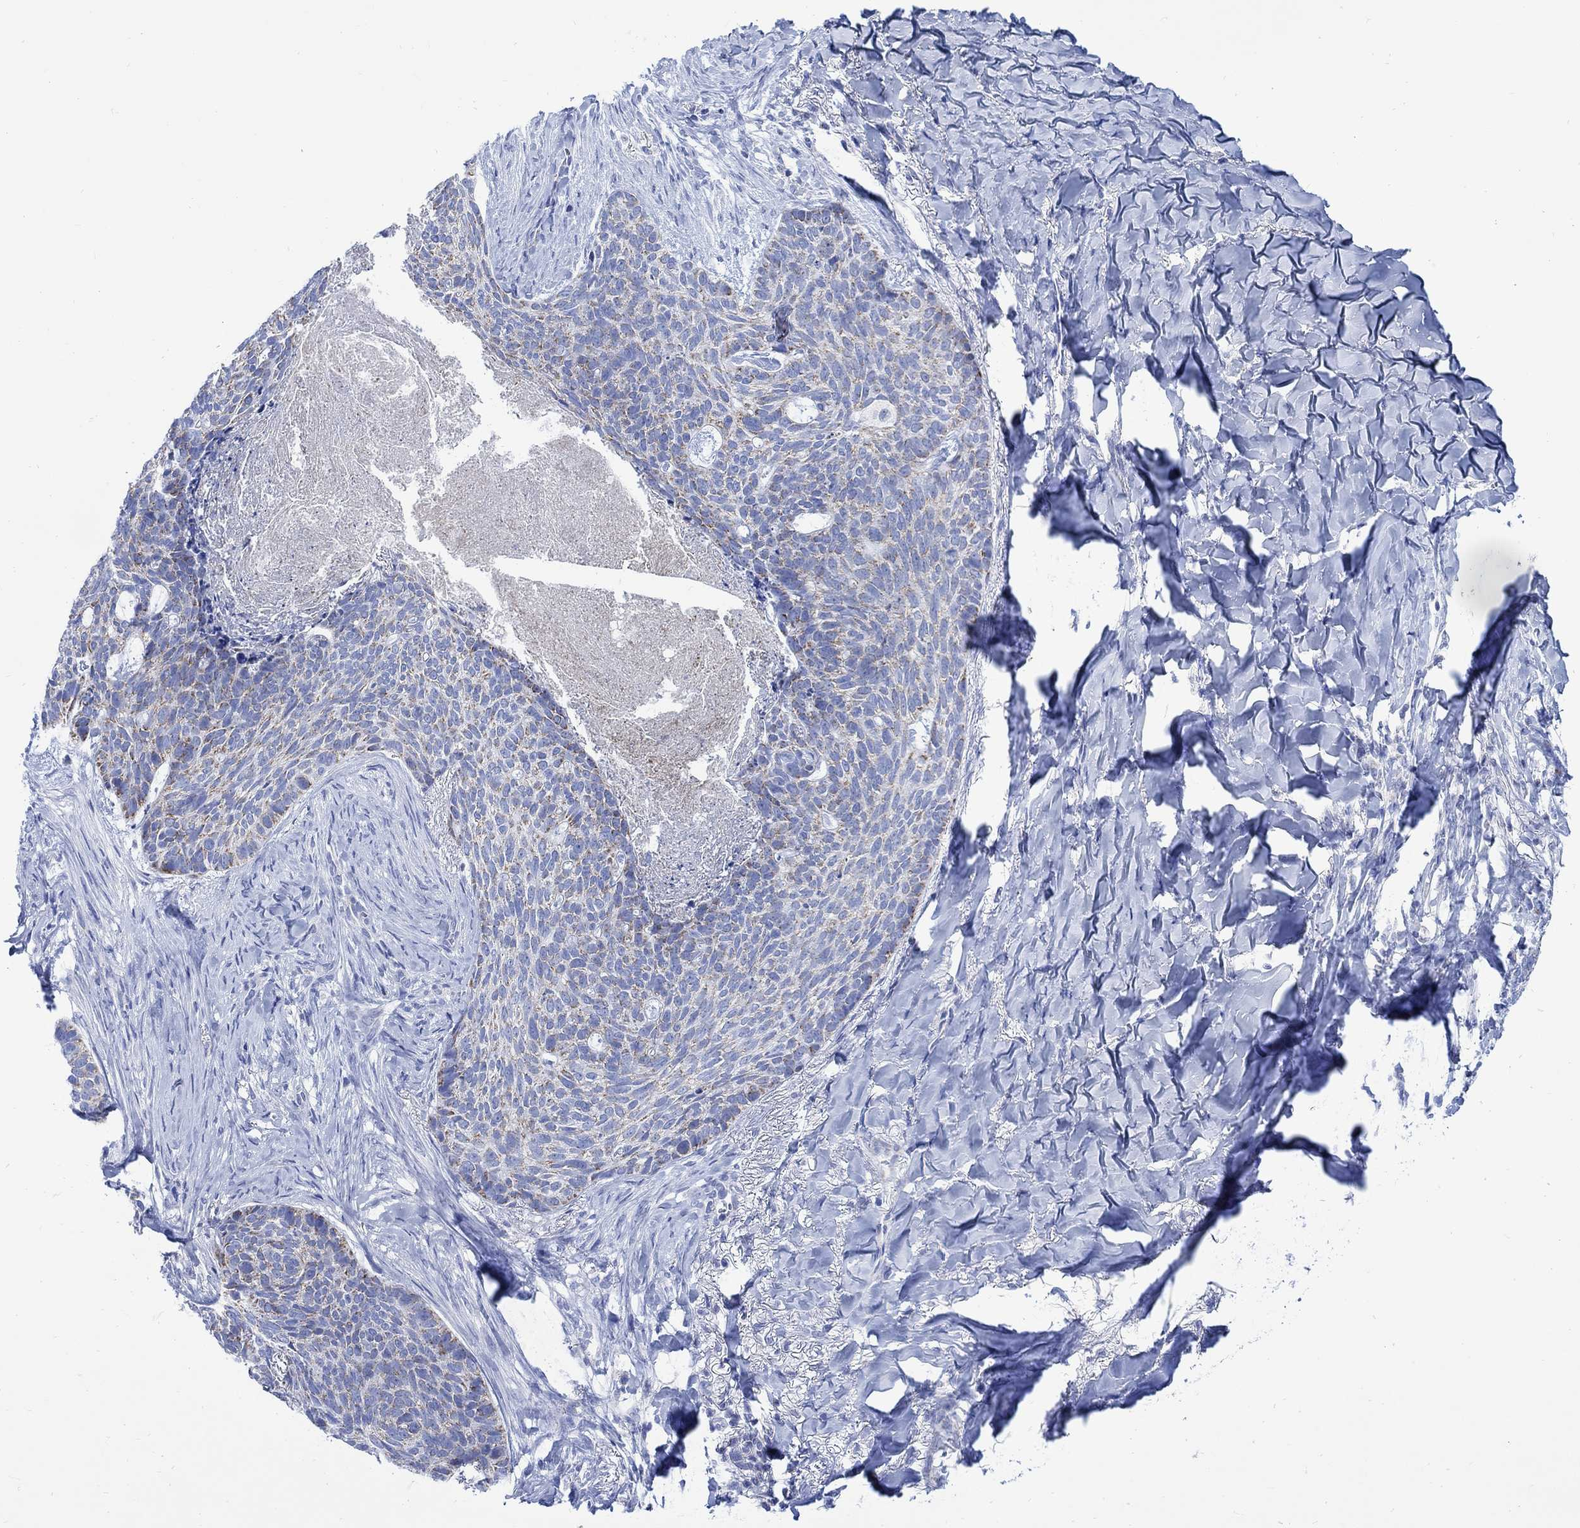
{"staining": {"intensity": "moderate", "quantity": "<25%", "location": "cytoplasmic/membranous"}, "tissue": "skin cancer", "cell_type": "Tumor cells", "image_type": "cancer", "snomed": [{"axis": "morphology", "description": "Basal cell carcinoma"}, {"axis": "topography", "description": "Skin"}], "caption": "Immunohistochemical staining of human skin cancer (basal cell carcinoma) demonstrates low levels of moderate cytoplasmic/membranous expression in about <25% of tumor cells.", "gene": "CPLX2", "patient": {"sex": "female", "age": 69}}